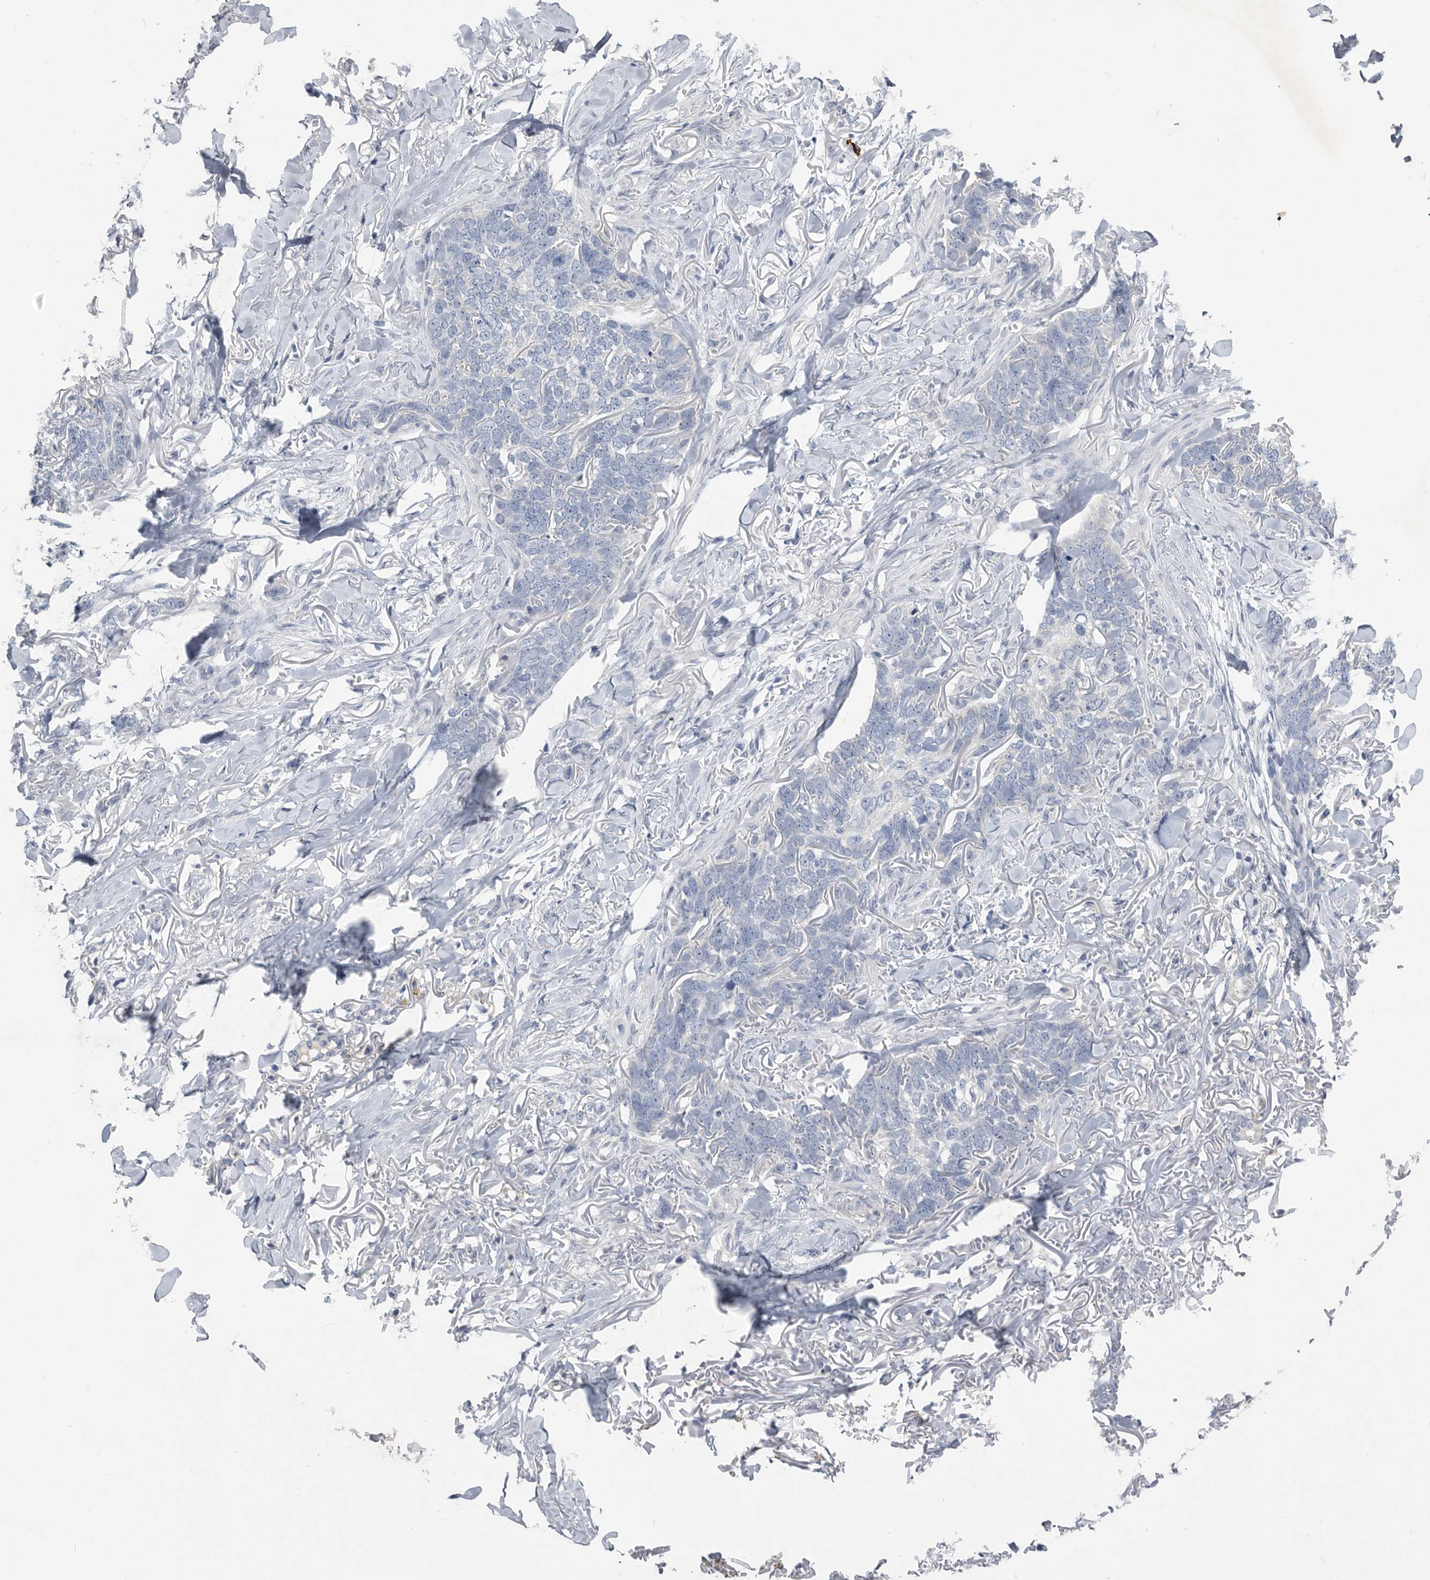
{"staining": {"intensity": "negative", "quantity": "none", "location": "none"}, "tissue": "skin cancer", "cell_type": "Tumor cells", "image_type": "cancer", "snomed": [{"axis": "morphology", "description": "Normal tissue, NOS"}, {"axis": "morphology", "description": "Basal cell carcinoma"}, {"axis": "topography", "description": "Skin"}], "caption": "The photomicrograph reveals no significant positivity in tumor cells of skin cancer.", "gene": "BTBD6", "patient": {"sex": "male", "age": 77}}